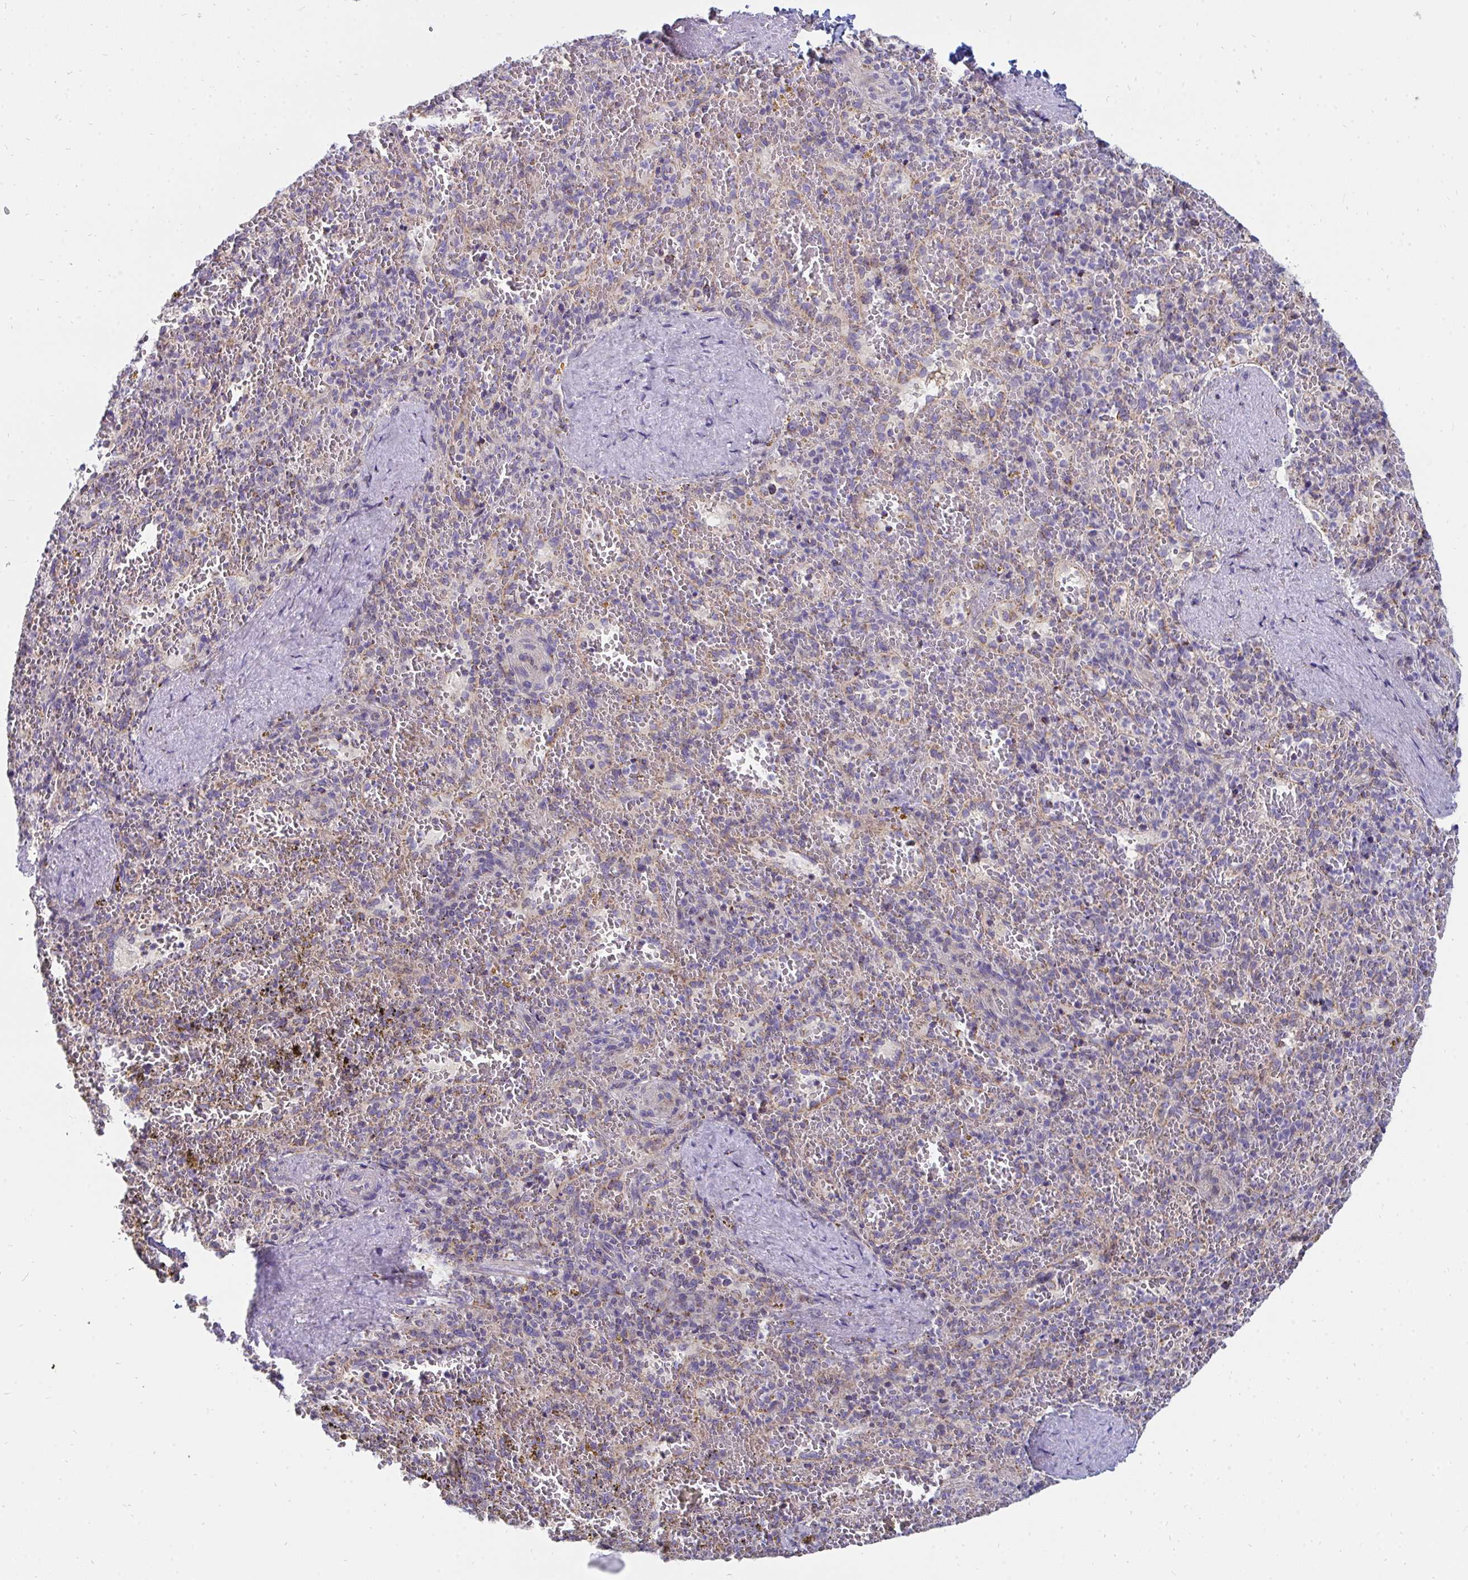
{"staining": {"intensity": "negative", "quantity": "none", "location": "none"}, "tissue": "spleen", "cell_type": "Cells in red pulp", "image_type": "normal", "snomed": [{"axis": "morphology", "description": "Normal tissue, NOS"}, {"axis": "topography", "description": "Spleen"}], "caption": "High power microscopy image of an immunohistochemistry micrograph of benign spleen, revealing no significant expression in cells in red pulp.", "gene": "PC", "patient": {"sex": "female", "age": 50}}